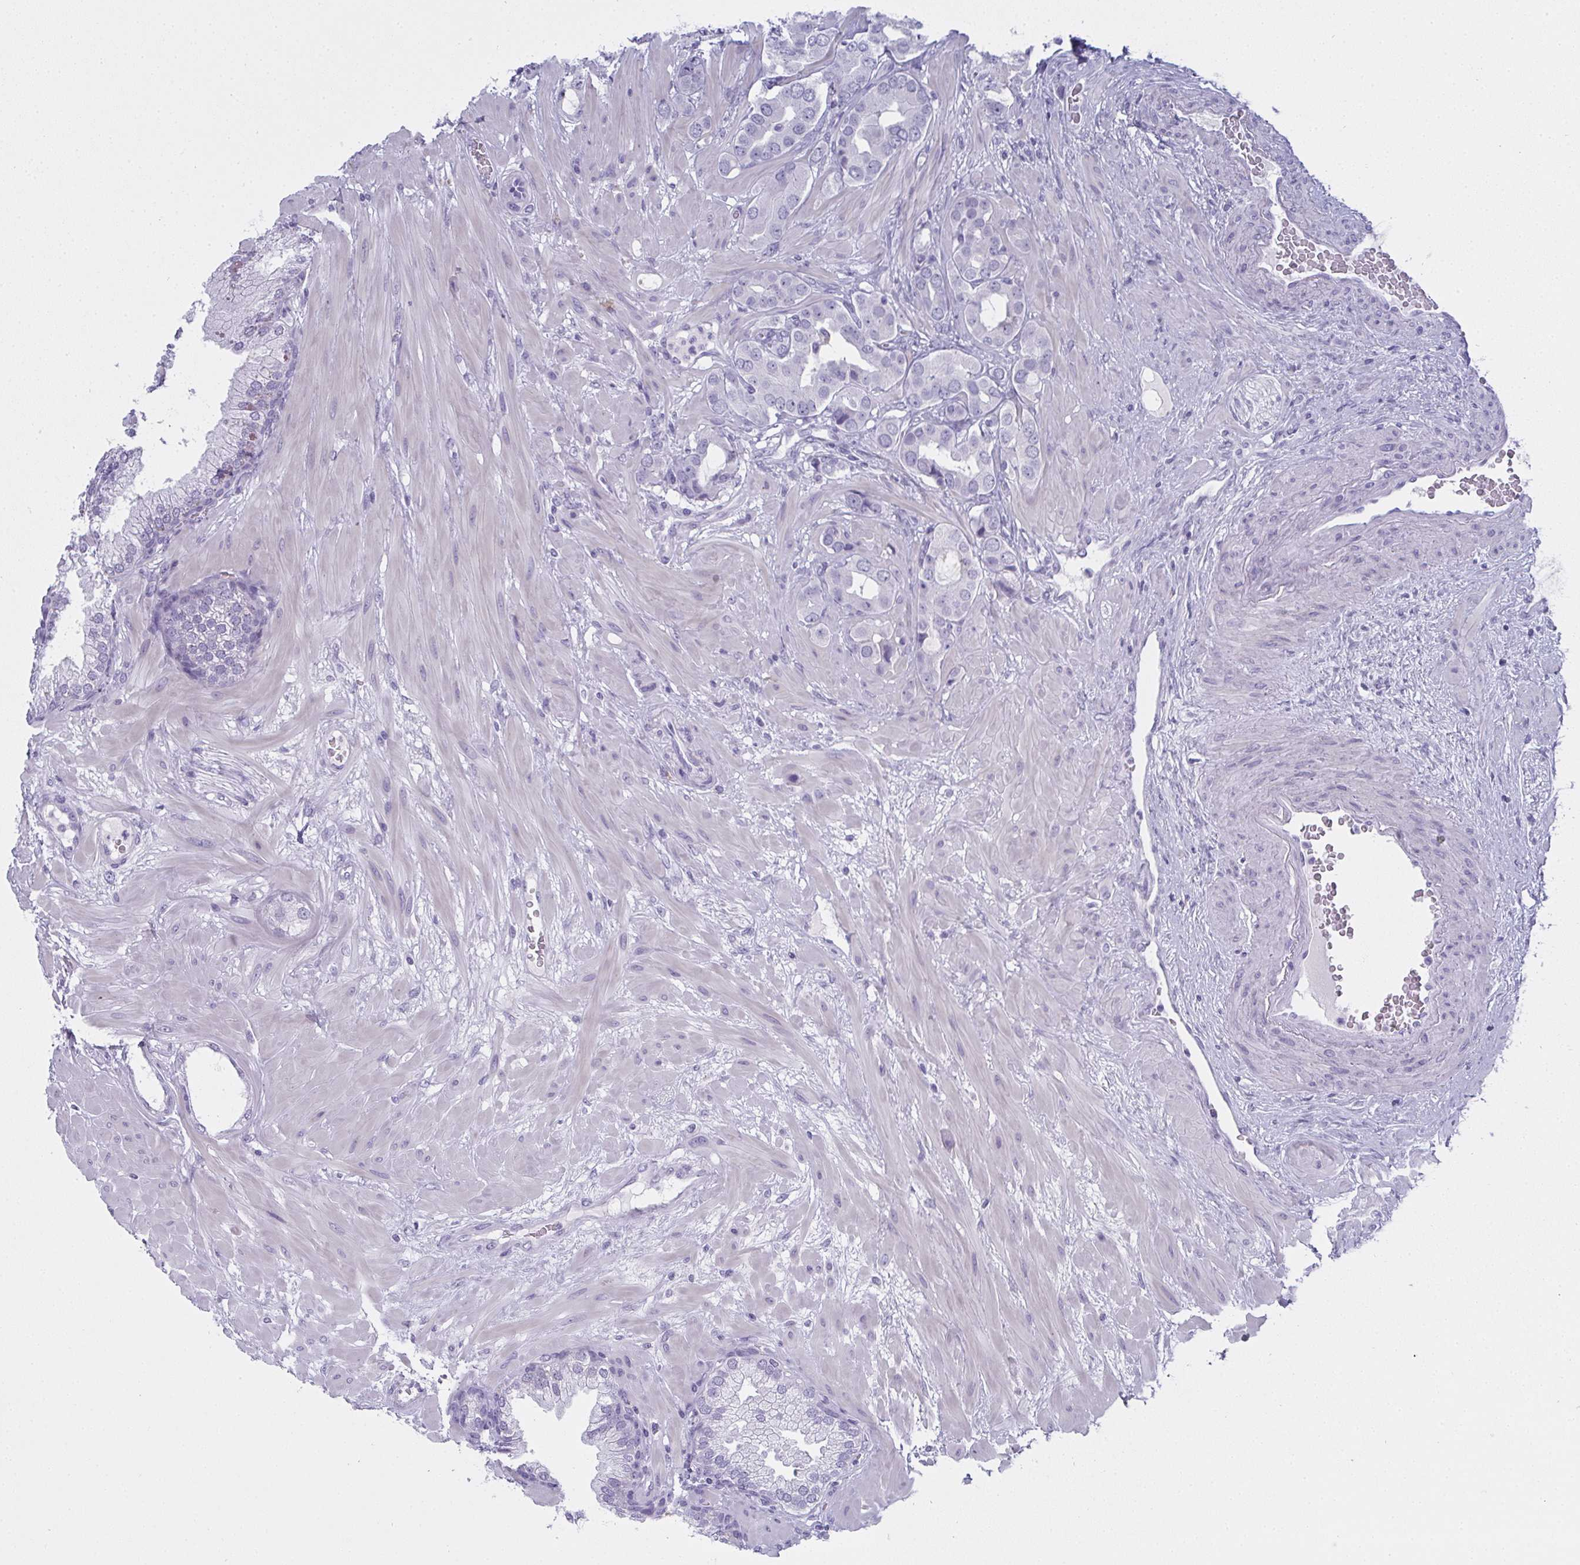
{"staining": {"intensity": "negative", "quantity": "none", "location": "none"}, "tissue": "prostate cancer", "cell_type": "Tumor cells", "image_type": "cancer", "snomed": [{"axis": "morphology", "description": "Adenocarcinoma, Low grade"}, {"axis": "topography", "description": "Prostate"}], "caption": "This is a micrograph of IHC staining of prostate low-grade adenocarcinoma, which shows no staining in tumor cells. (DAB (3,3'-diaminobenzidine) IHC, high magnification).", "gene": "SLC36A2", "patient": {"sex": "male", "age": 57}}